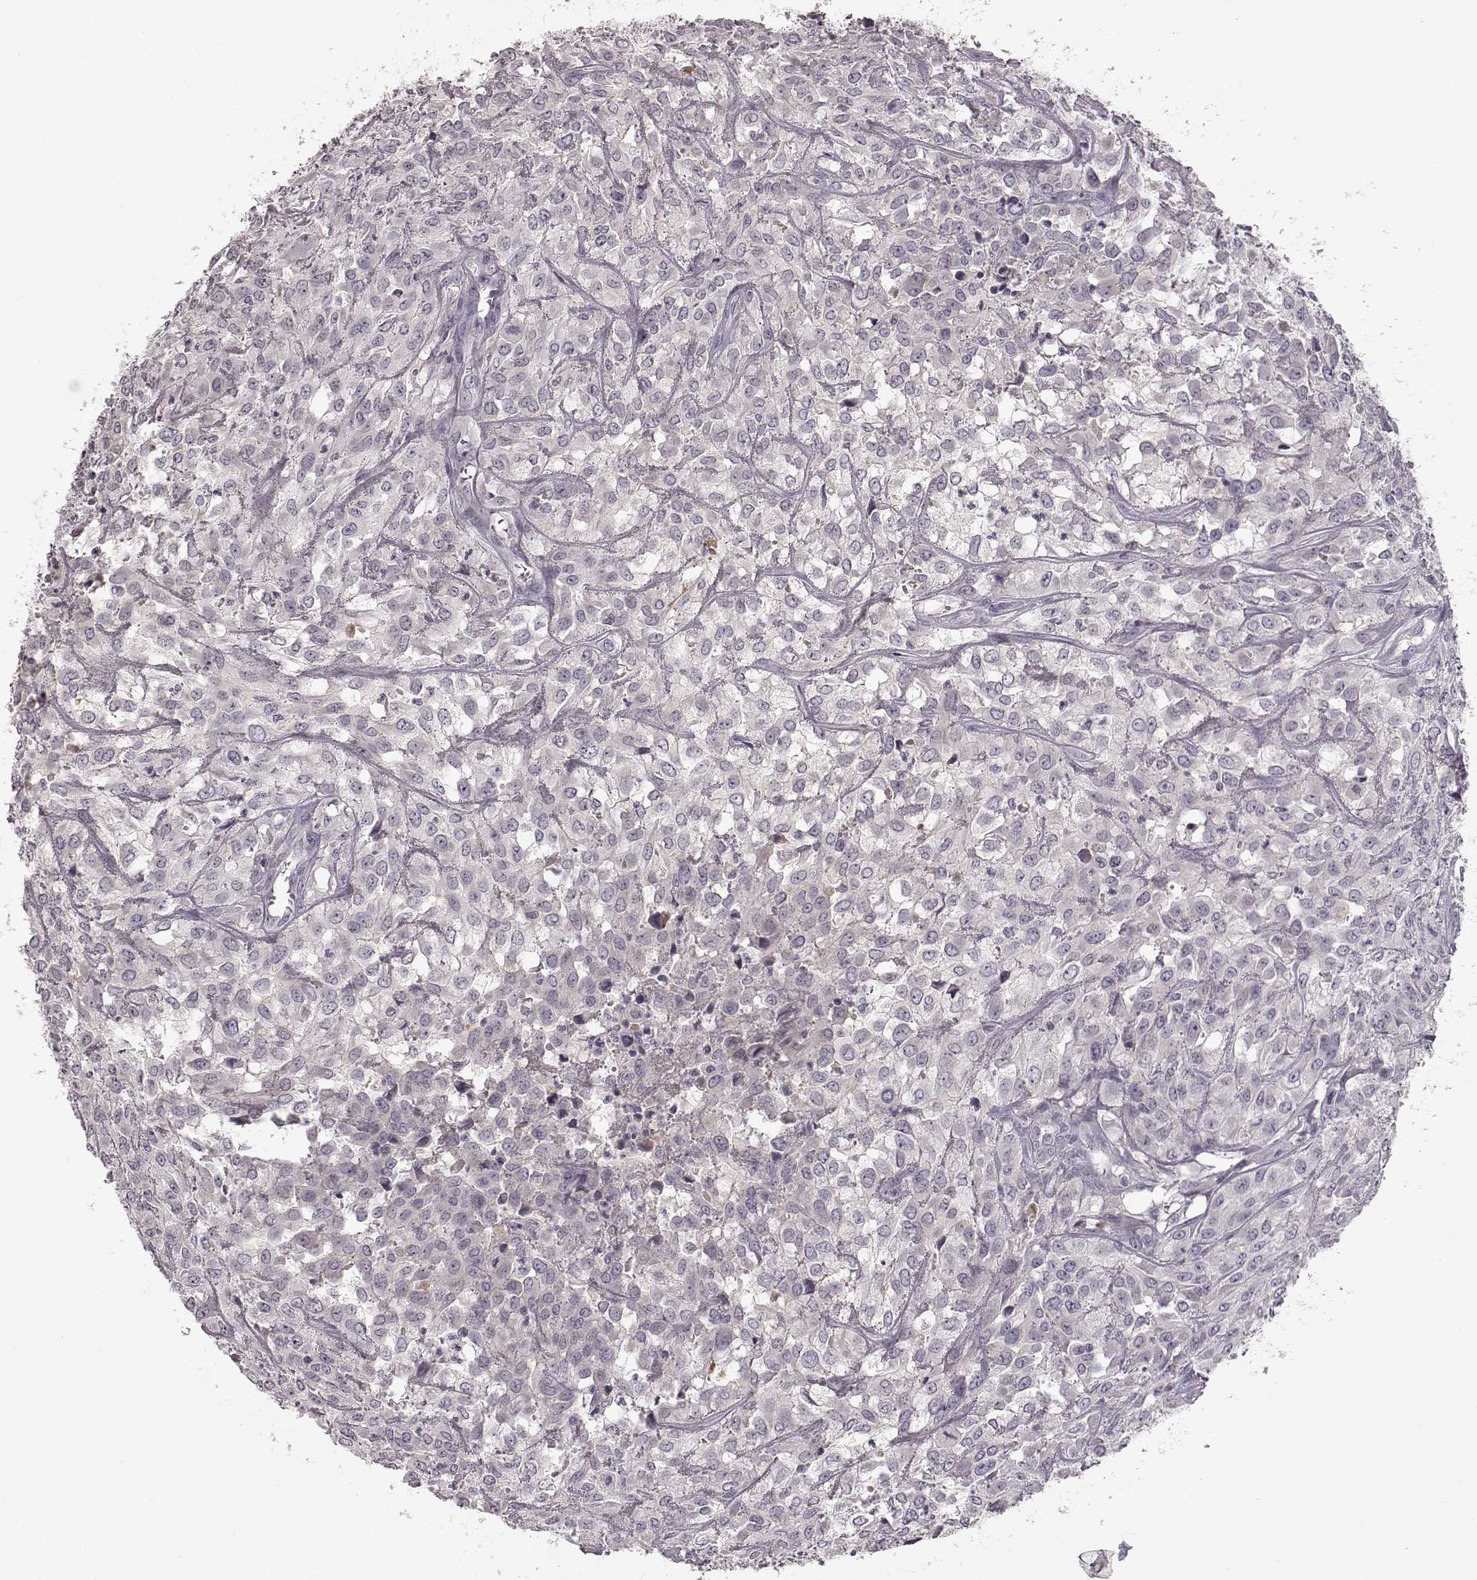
{"staining": {"intensity": "negative", "quantity": "none", "location": "none"}, "tissue": "urothelial cancer", "cell_type": "Tumor cells", "image_type": "cancer", "snomed": [{"axis": "morphology", "description": "Urothelial carcinoma, High grade"}, {"axis": "topography", "description": "Urinary bladder"}], "caption": "Tumor cells show no significant expression in urothelial cancer. (Brightfield microscopy of DAB IHC at high magnification).", "gene": "MIA", "patient": {"sex": "male", "age": 67}}